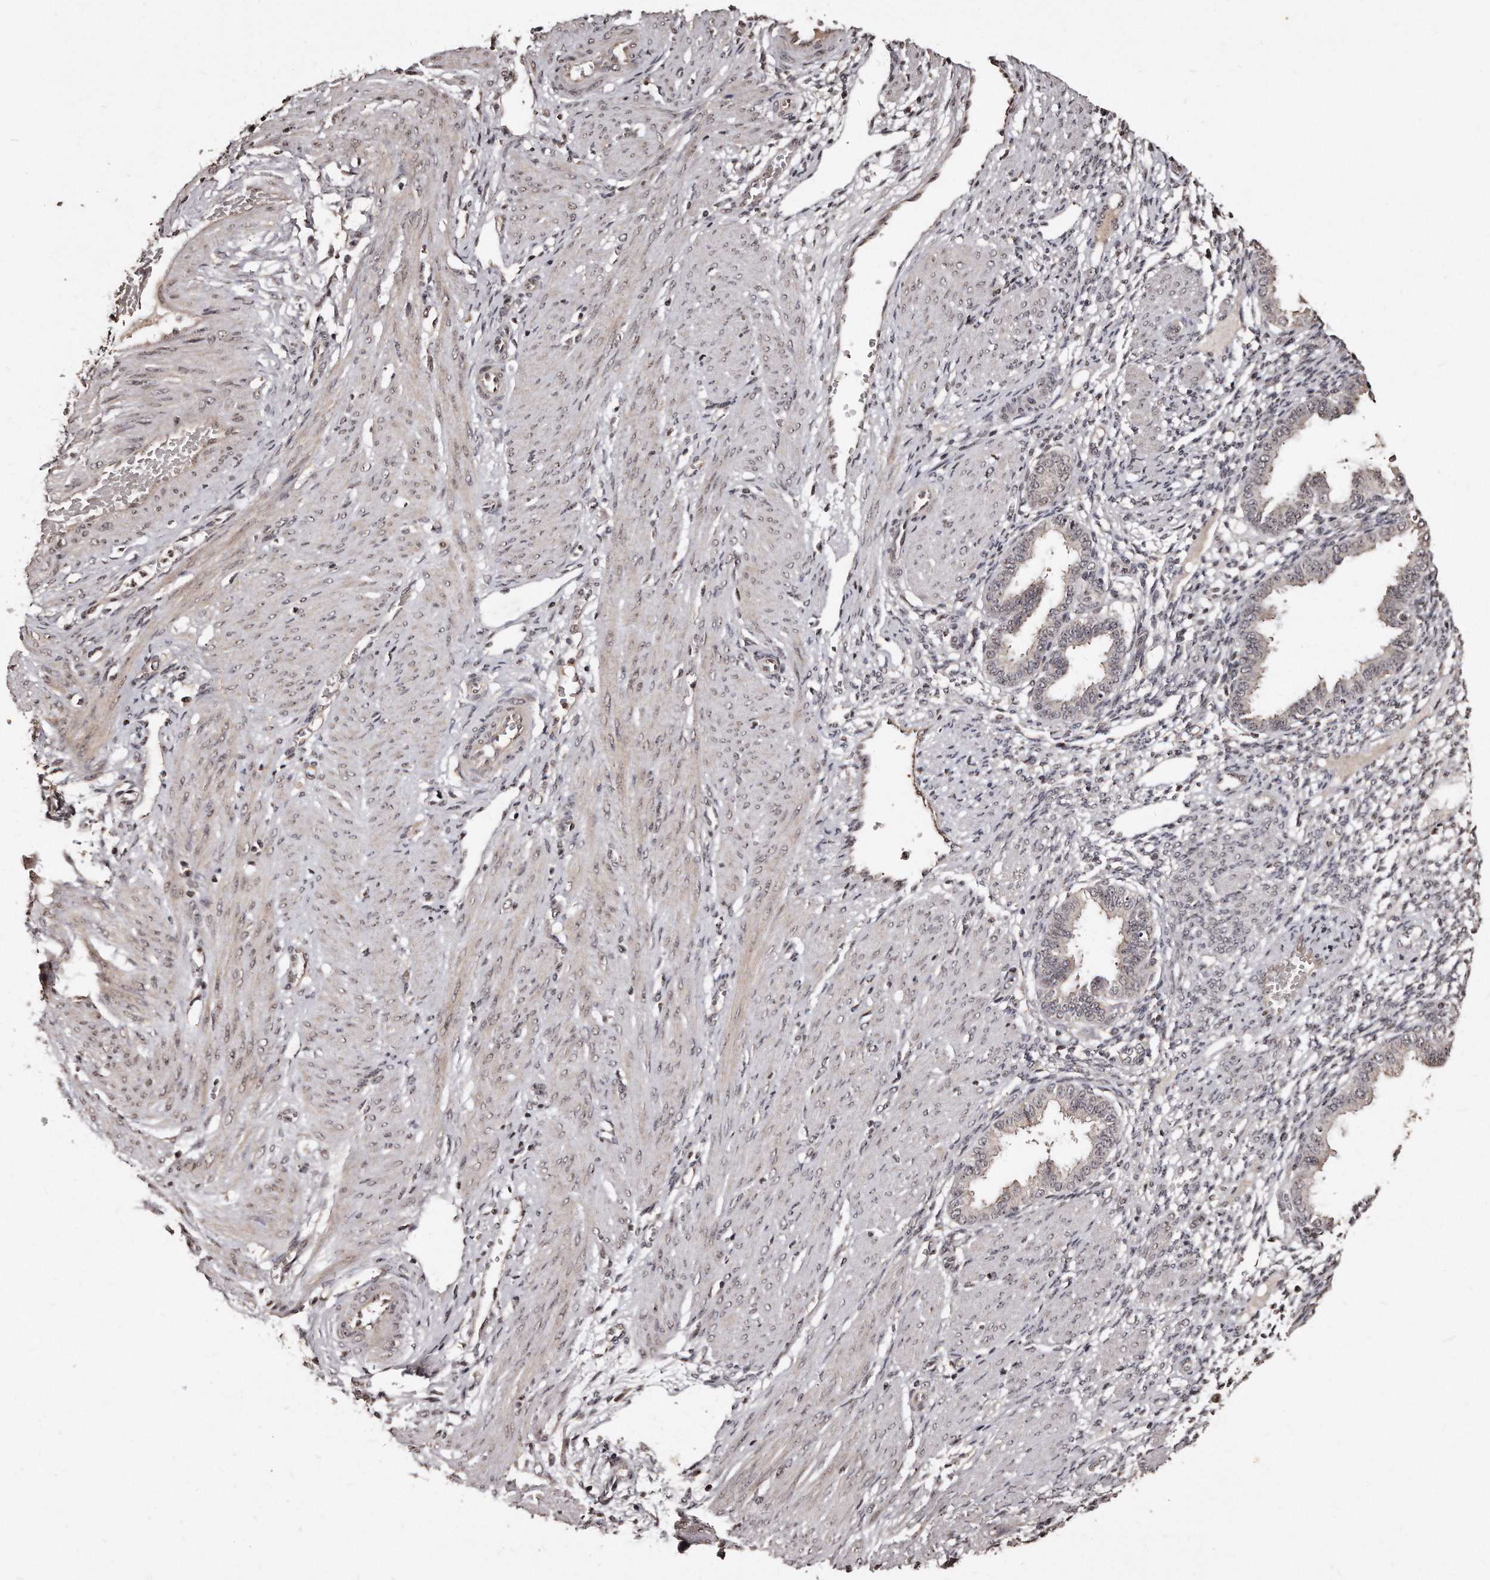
{"staining": {"intensity": "negative", "quantity": "none", "location": "none"}, "tissue": "endometrium", "cell_type": "Cells in endometrial stroma", "image_type": "normal", "snomed": [{"axis": "morphology", "description": "Normal tissue, NOS"}, {"axis": "topography", "description": "Endometrium"}], "caption": "IHC histopathology image of unremarkable endometrium stained for a protein (brown), which displays no expression in cells in endometrial stroma. (Stains: DAB immunohistochemistry (IHC) with hematoxylin counter stain, Microscopy: brightfield microscopy at high magnification).", "gene": "TSHR", "patient": {"sex": "female", "age": 33}}